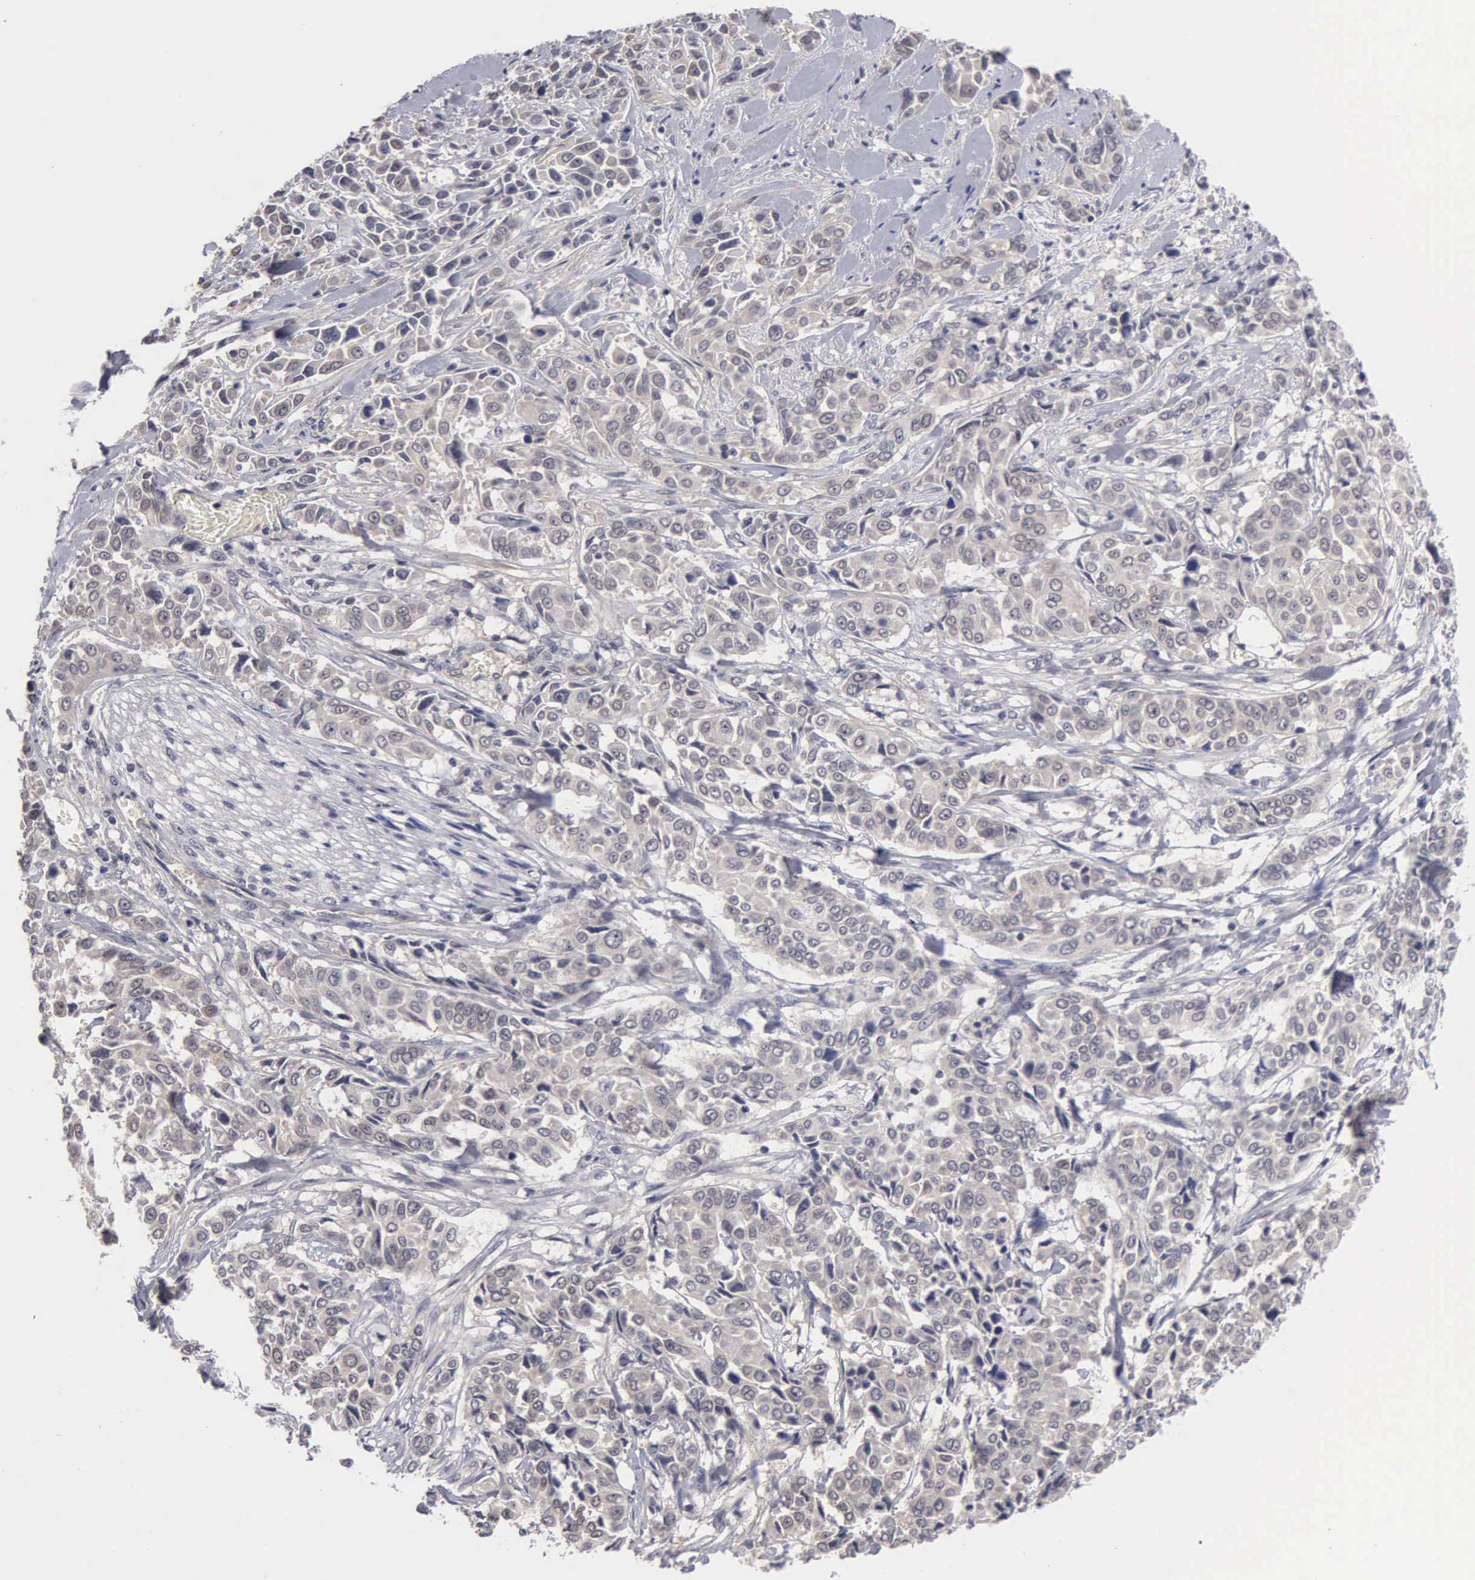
{"staining": {"intensity": "negative", "quantity": "none", "location": "none"}, "tissue": "pancreatic cancer", "cell_type": "Tumor cells", "image_type": "cancer", "snomed": [{"axis": "morphology", "description": "Adenocarcinoma, NOS"}, {"axis": "topography", "description": "Pancreas"}], "caption": "Protein analysis of pancreatic cancer (adenocarcinoma) displays no significant expression in tumor cells.", "gene": "ZBTB33", "patient": {"sex": "female", "age": 52}}